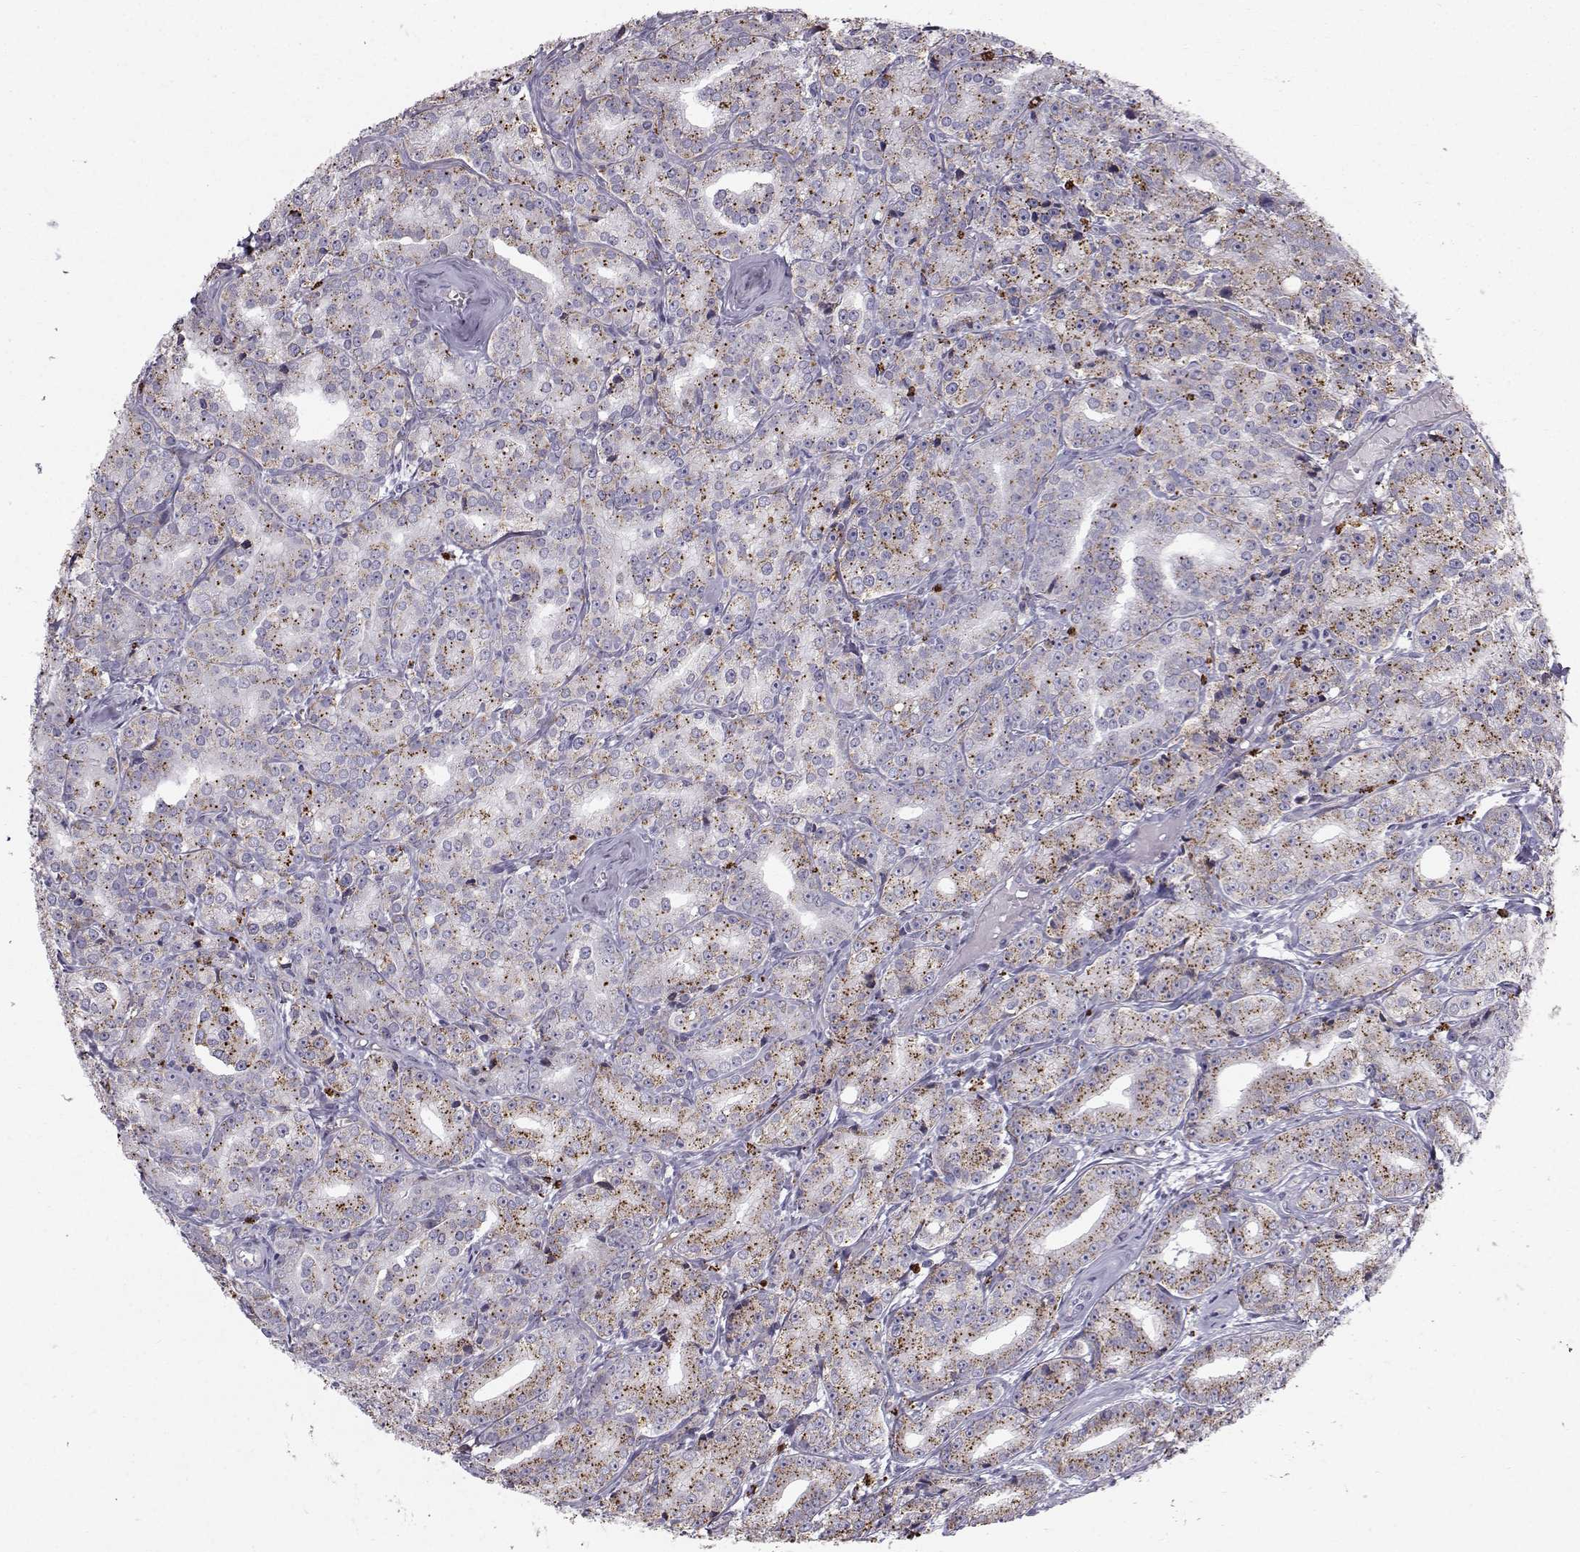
{"staining": {"intensity": "moderate", "quantity": "25%-75%", "location": "cytoplasmic/membranous"}, "tissue": "prostate cancer", "cell_type": "Tumor cells", "image_type": "cancer", "snomed": [{"axis": "morphology", "description": "Adenocarcinoma, Medium grade"}, {"axis": "topography", "description": "Prostate"}], "caption": "Immunohistochemistry (IHC) histopathology image of neoplastic tissue: prostate cancer (medium-grade adenocarcinoma) stained using immunohistochemistry (IHC) reveals medium levels of moderate protein expression localized specifically in the cytoplasmic/membranous of tumor cells, appearing as a cytoplasmic/membranous brown color.", "gene": "CALCR", "patient": {"sex": "male", "age": 74}}